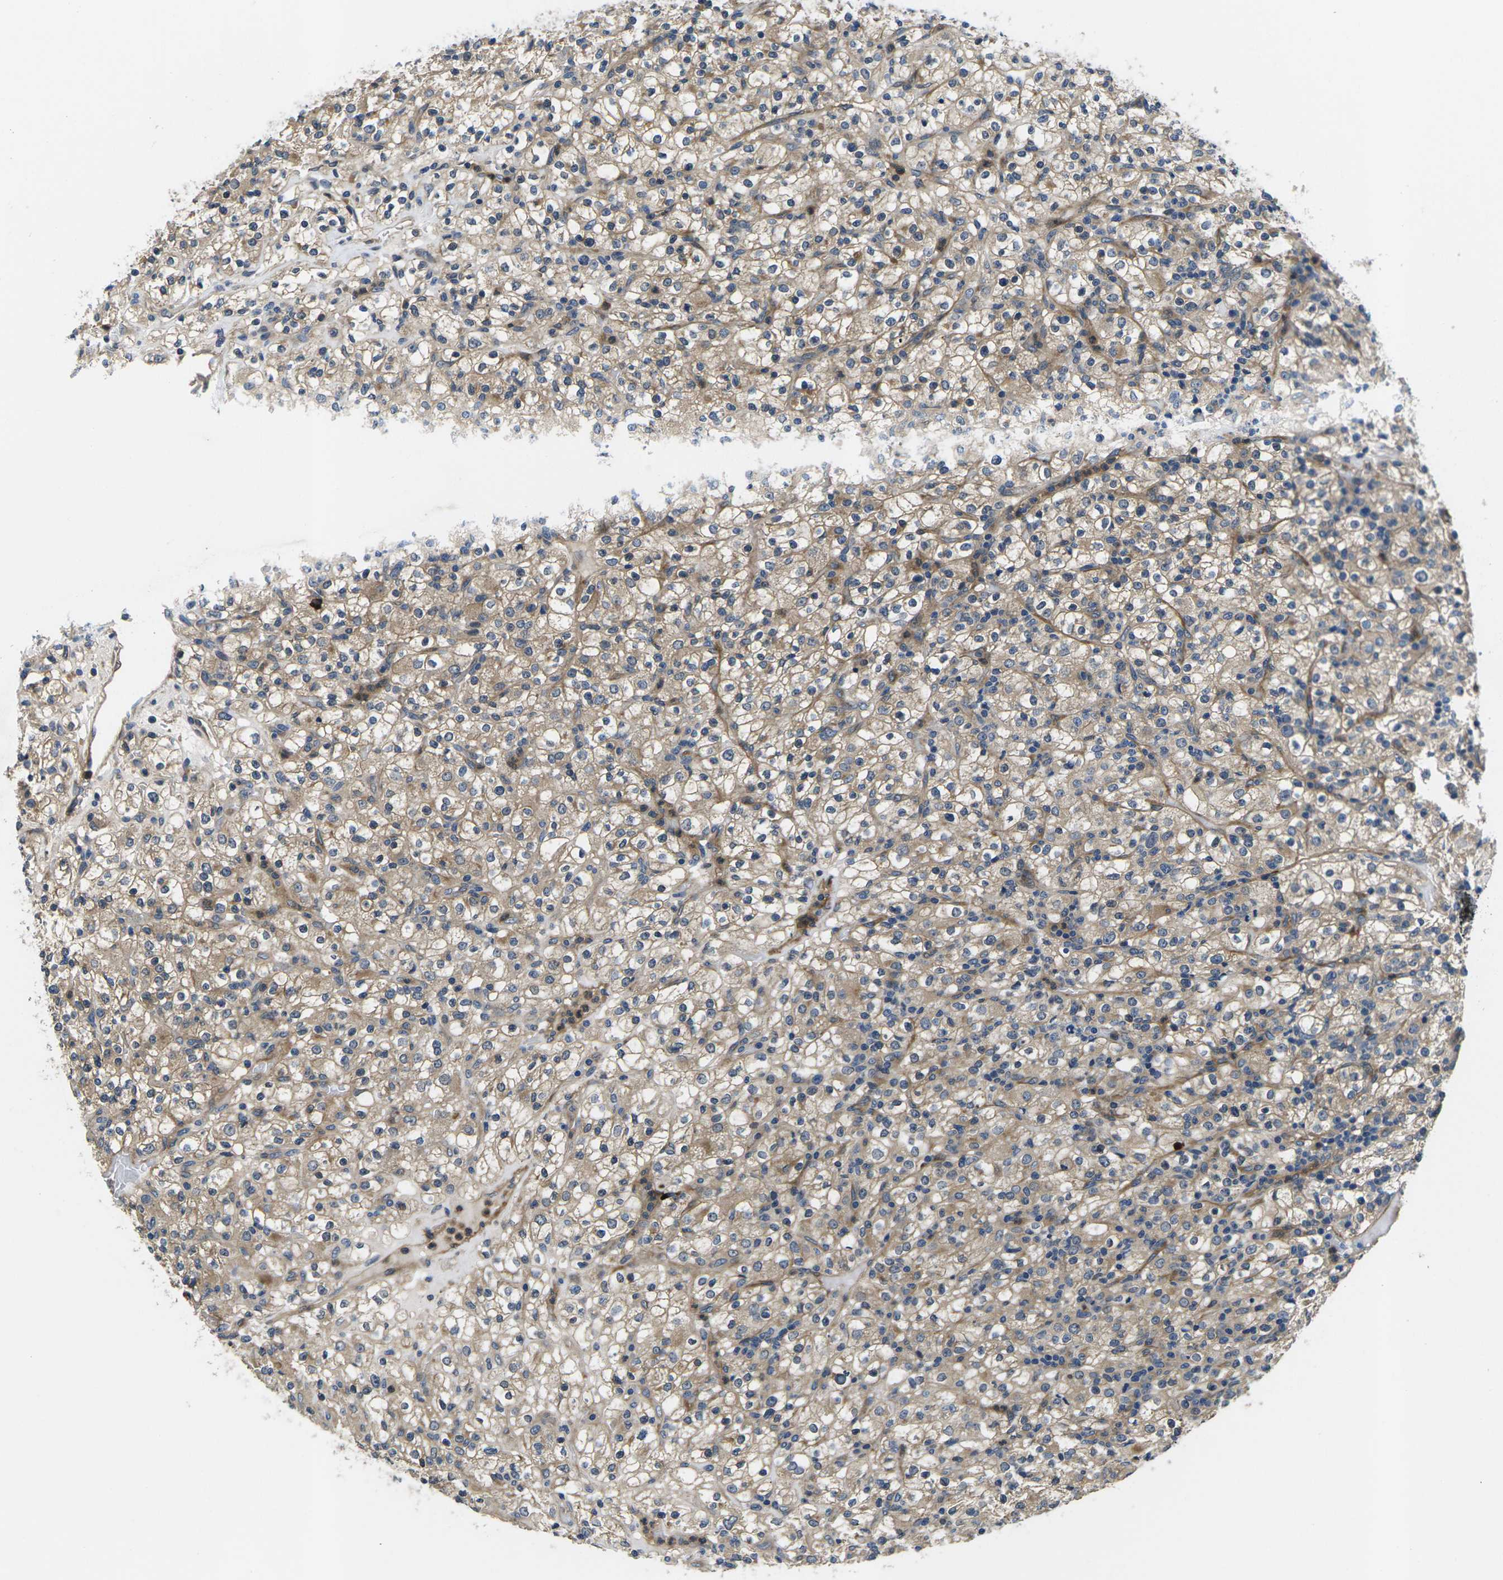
{"staining": {"intensity": "moderate", "quantity": ">75%", "location": "cytoplasmic/membranous"}, "tissue": "renal cancer", "cell_type": "Tumor cells", "image_type": "cancer", "snomed": [{"axis": "morphology", "description": "Normal tissue, NOS"}, {"axis": "morphology", "description": "Adenocarcinoma, NOS"}, {"axis": "topography", "description": "Kidney"}], "caption": "Renal cancer stained for a protein shows moderate cytoplasmic/membranous positivity in tumor cells. The staining was performed using DAB to visualize the protein expression in brown, while the nuclei were stained in blue with hematoxylin (Magnification: 20x).", "gene": "PLCE1", "patient": {"sex": "female", "age": 72}}